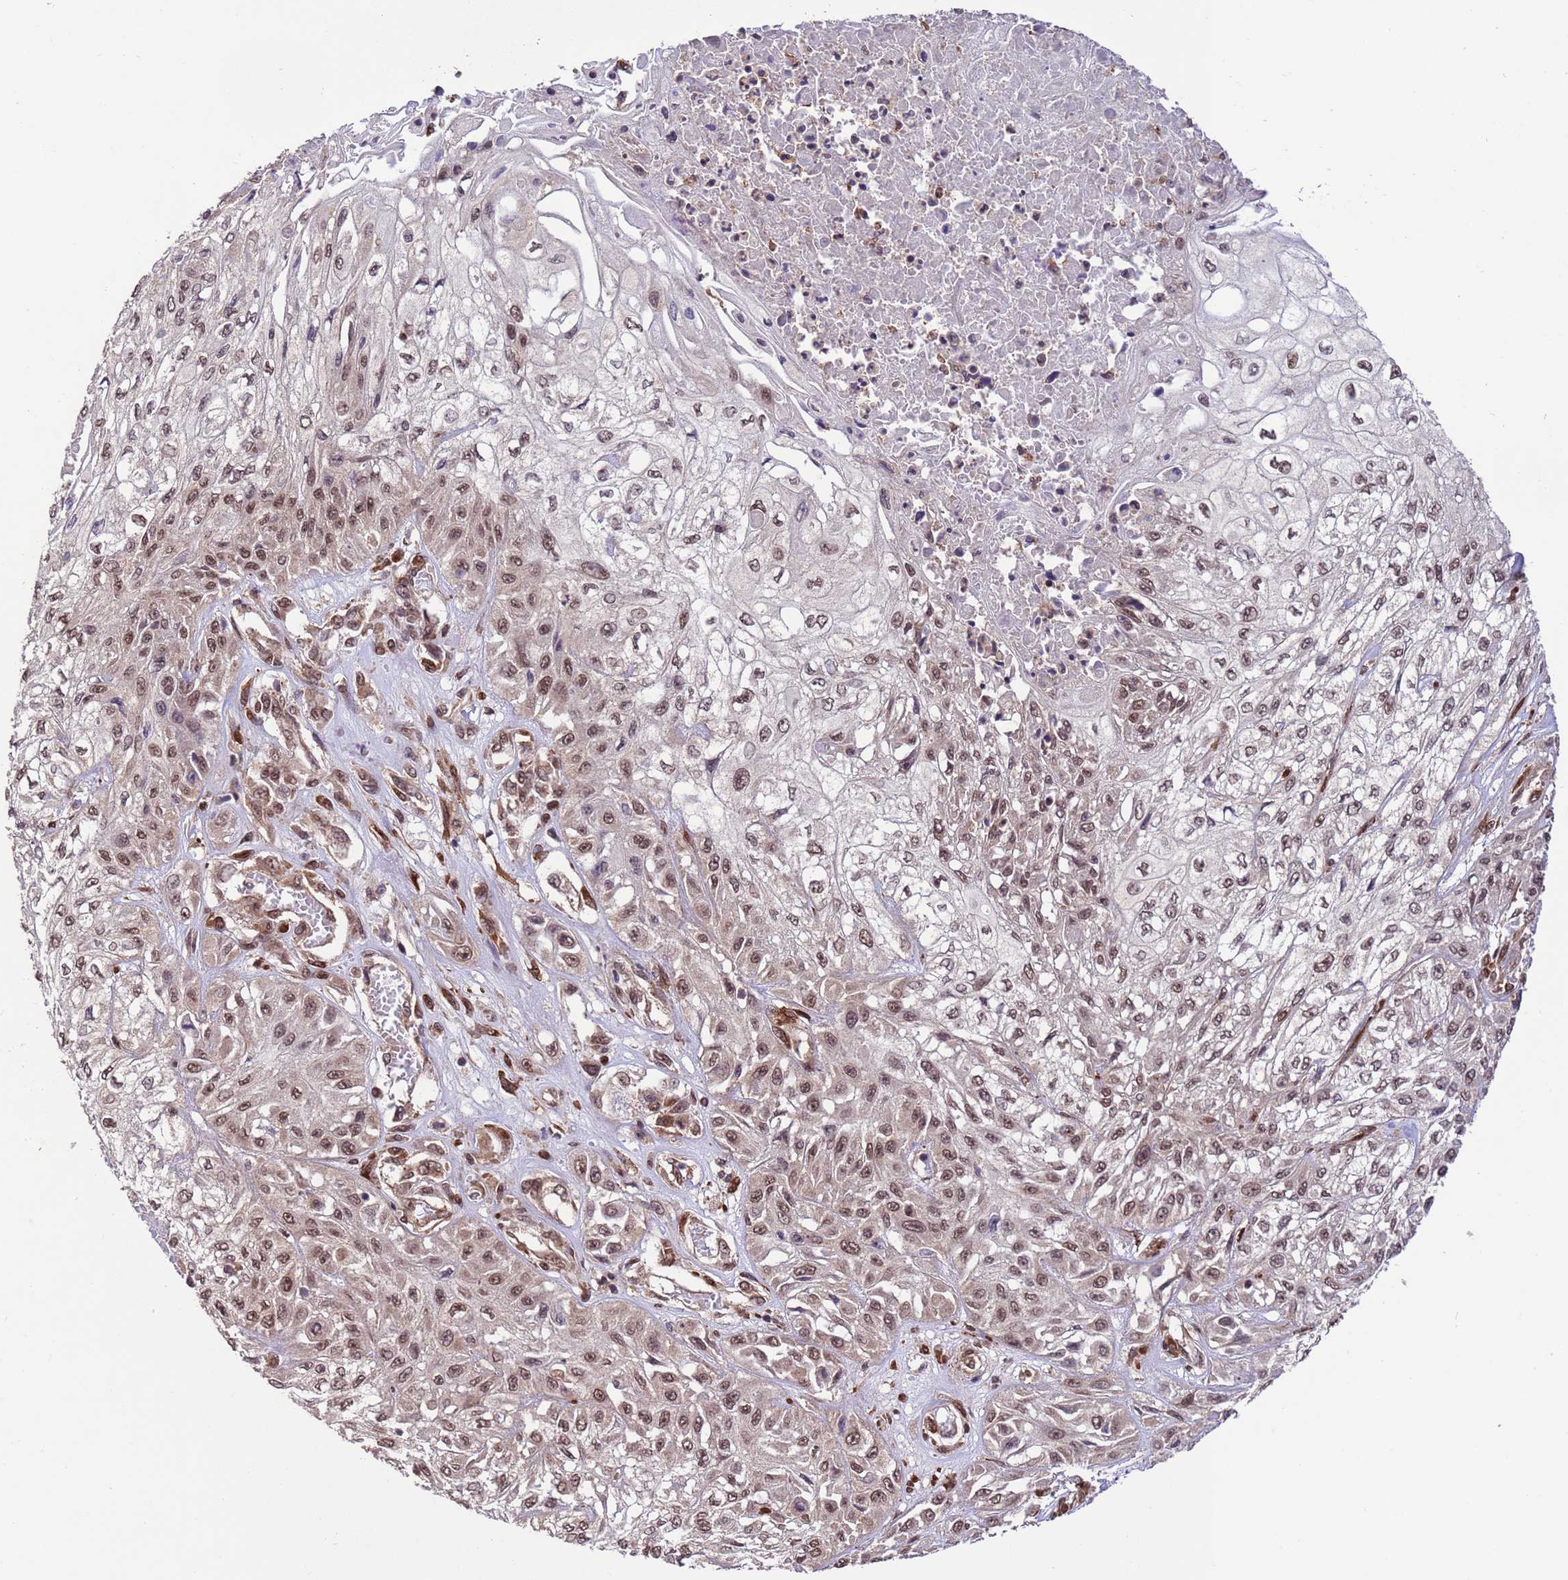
{"staining": {"intensity": "moderate", "quantity": ">75%", "location": "nuclear"}, "tissue": "skin cancer", "cell_type": "Tumor cells", "image_type": "cancer", "snomed": [{"axis": "morphology", "description": "Squamous cell carcinoma, NOS"}, {"axis": "morphology", "description": "Squamous cell carcinoma, metastatic, NOS"}, {"axis": "topography", "description": "Skin"}, {"axis": "topography", "description": "Lymph node"}], "caption": "Immunohistochemical staining of skin squamous cell carcinoma exhibits medium levels of moderate nuclear expression in about >75% of tumor cells.", "gene": "VSTM4", "patient": {"sex": "male", "age": 75}}